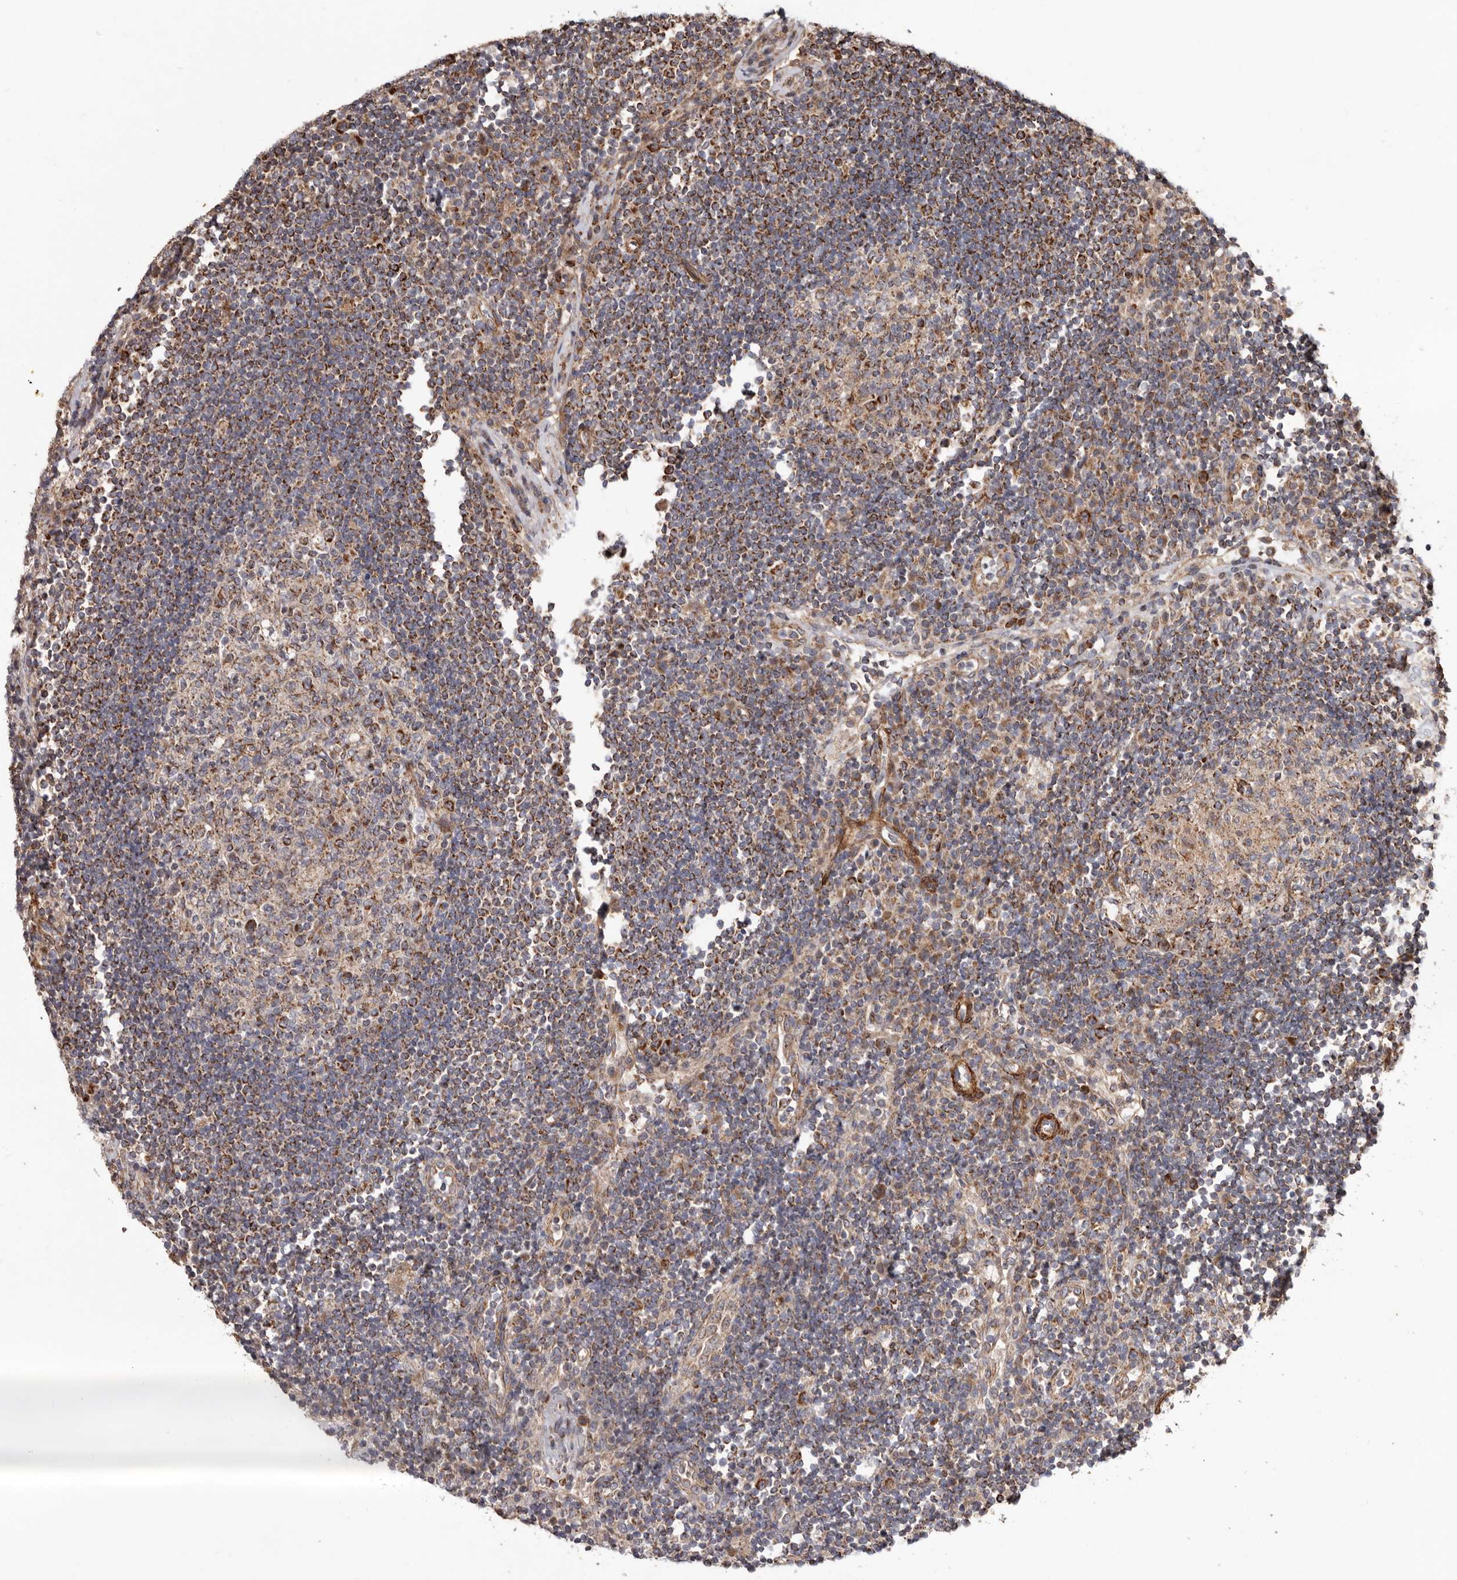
{"staining": {"intensity": "strong", "quantity": "25%-75%", "location": "cytoplasmic/membranous"}, "tissue": "lymph node", "cell_type": "Germinal center cells", "image_type": "normal", "snomed": [{"axis": "morphology", "description": "Normal tissue, NOS"}, {"axis": "topography", "description": "Lymph node"}], "caption": "Lymph node stained with DAB immunohistochemistry shows high levels of strong cytoplasmic/membranous staining in about 25%-75% of germinal center cells.", "gene": "PROKR1", "patient": {"sex": "female", "age": 53}}